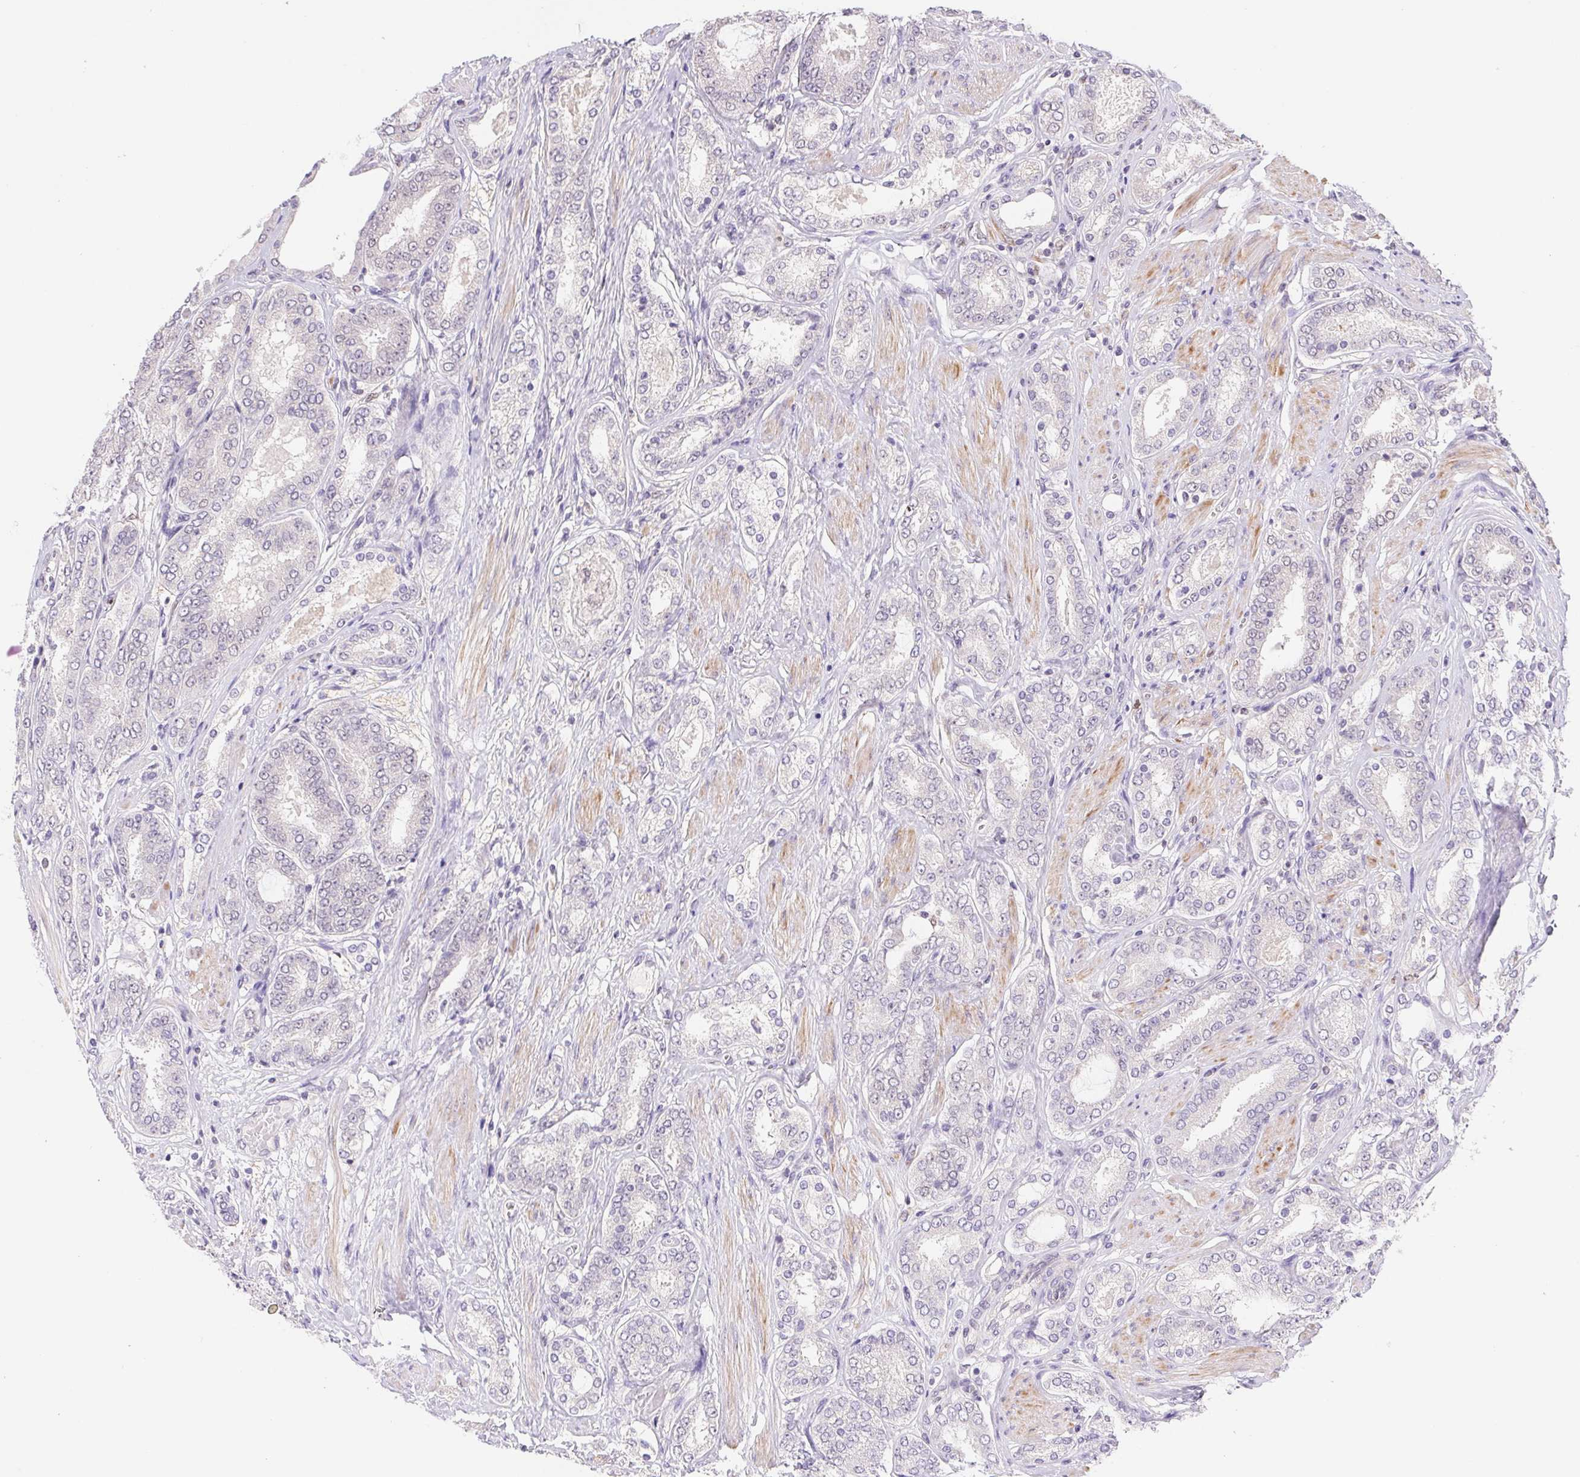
{"staining": {"intensity": "negative", "quantity": "none", "location": "none"}, "tissue": "prostate cancer", "cell_type": "Tumor cells", "image_type": "cancer", "snomed": [{"axis": "morphology", "description": "Adenocarcinoma, High grade"}, {"axis": "topography", "description": "Prostate"}], "caption": "Tumor cells are negative for brown protein staining in prostate adenocarcinoma (high-grade).", "gene": "L3MBTL4", "patient": {"sex": "male", "age": 63}}